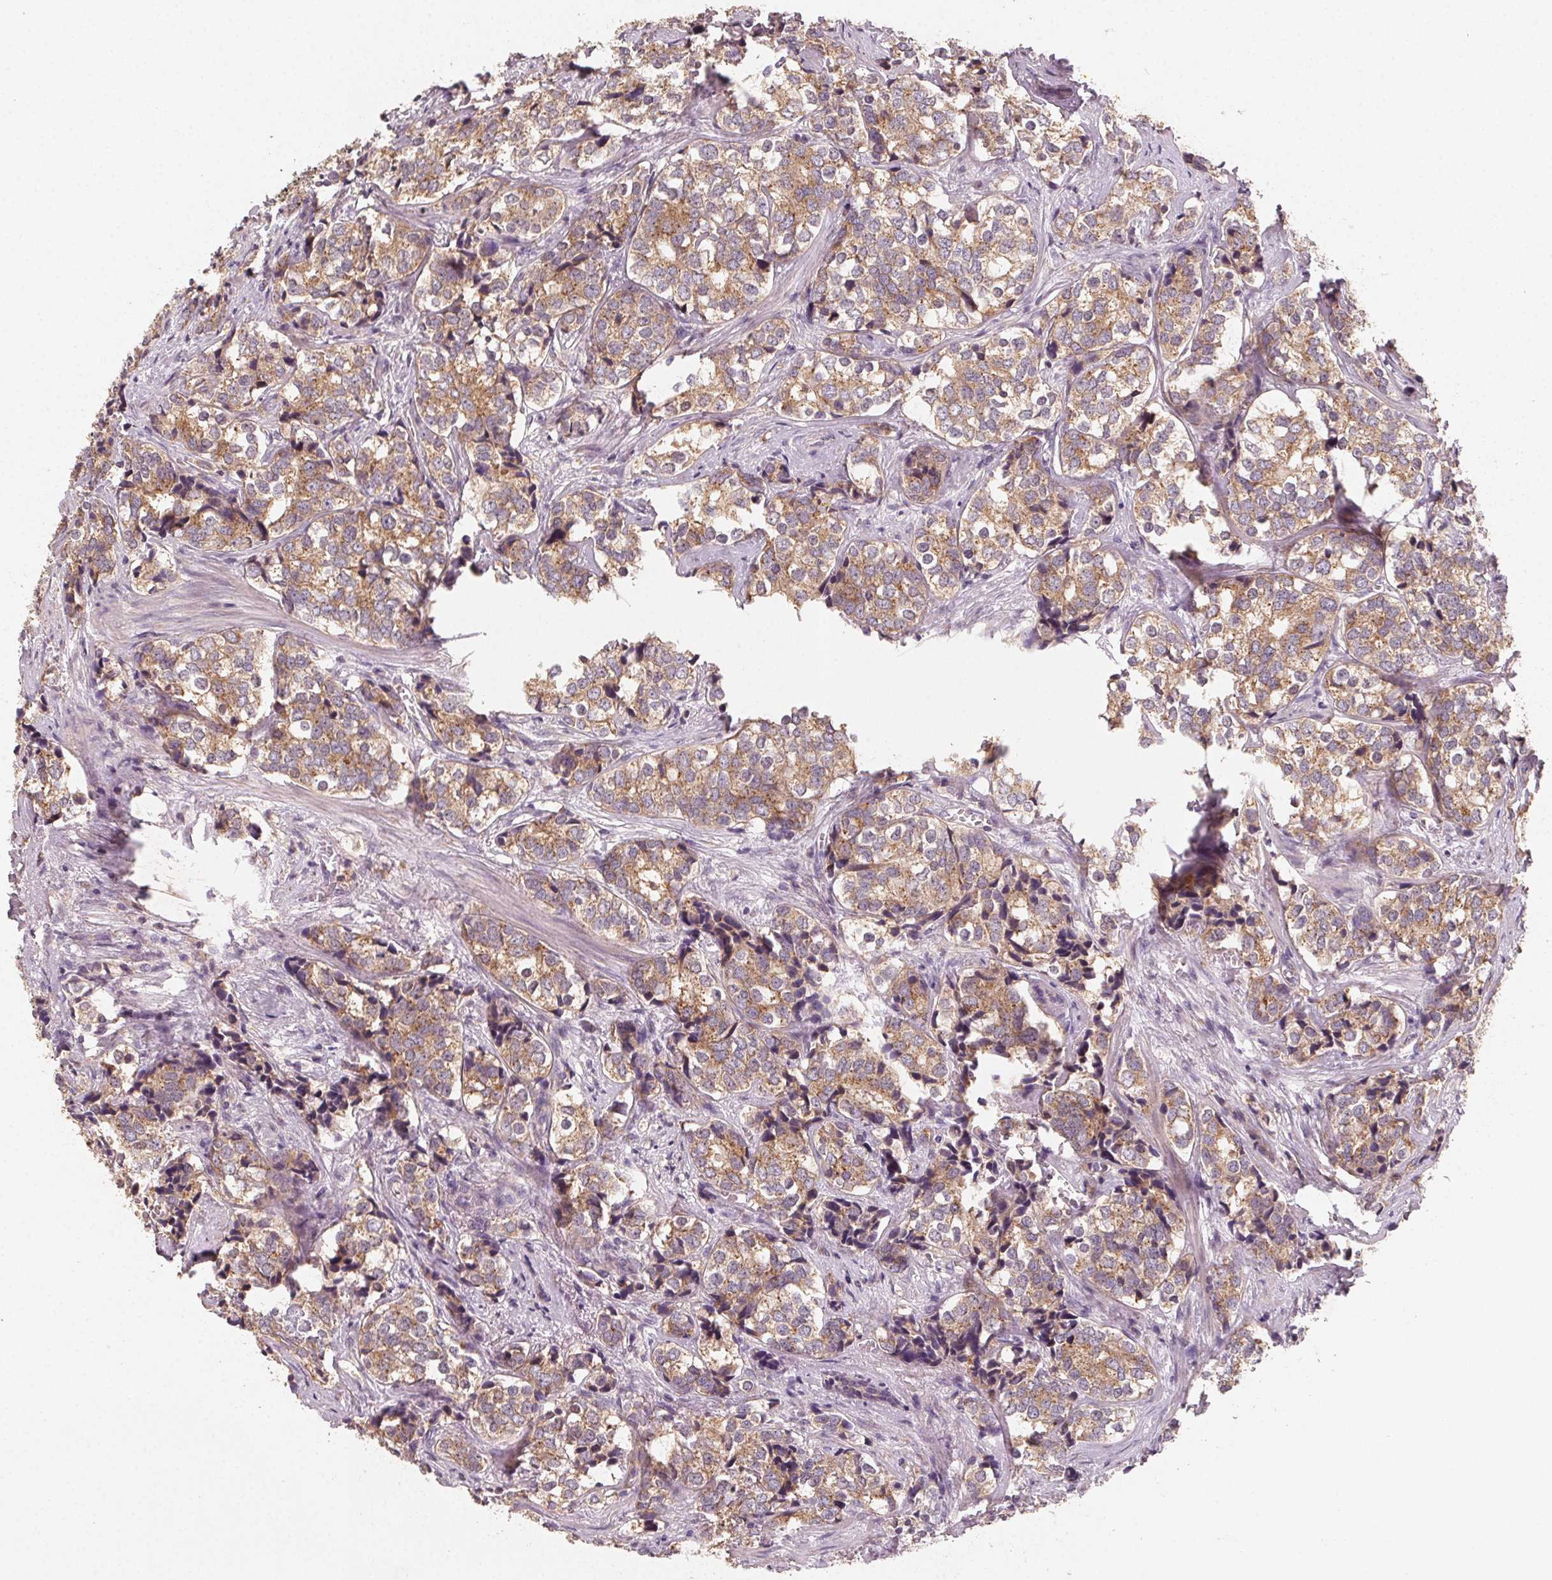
{"staining": {"intensity": "moderate", "quantity": ">75%", "location": "cytoplasmic/membranous"}, "tissue": "prostate cancer", "cell_type": "Tumor cells", "image_type": "cancer", "snomed": [{"axis": "morphology", "description": "Adenocarcinoma, NOS"}, {"axis": "topography", "description": "Prostate and seminal vesicle, NOS"}], "caption": "Immunohistochemistry of human adenocarcinoma (prostate) displays medium levels of moderate cytoplasmic/membranous staining in about >75% of tumor cells.", "gene": "AP1S1", "patient": {"sex": "male", "age": 63}}